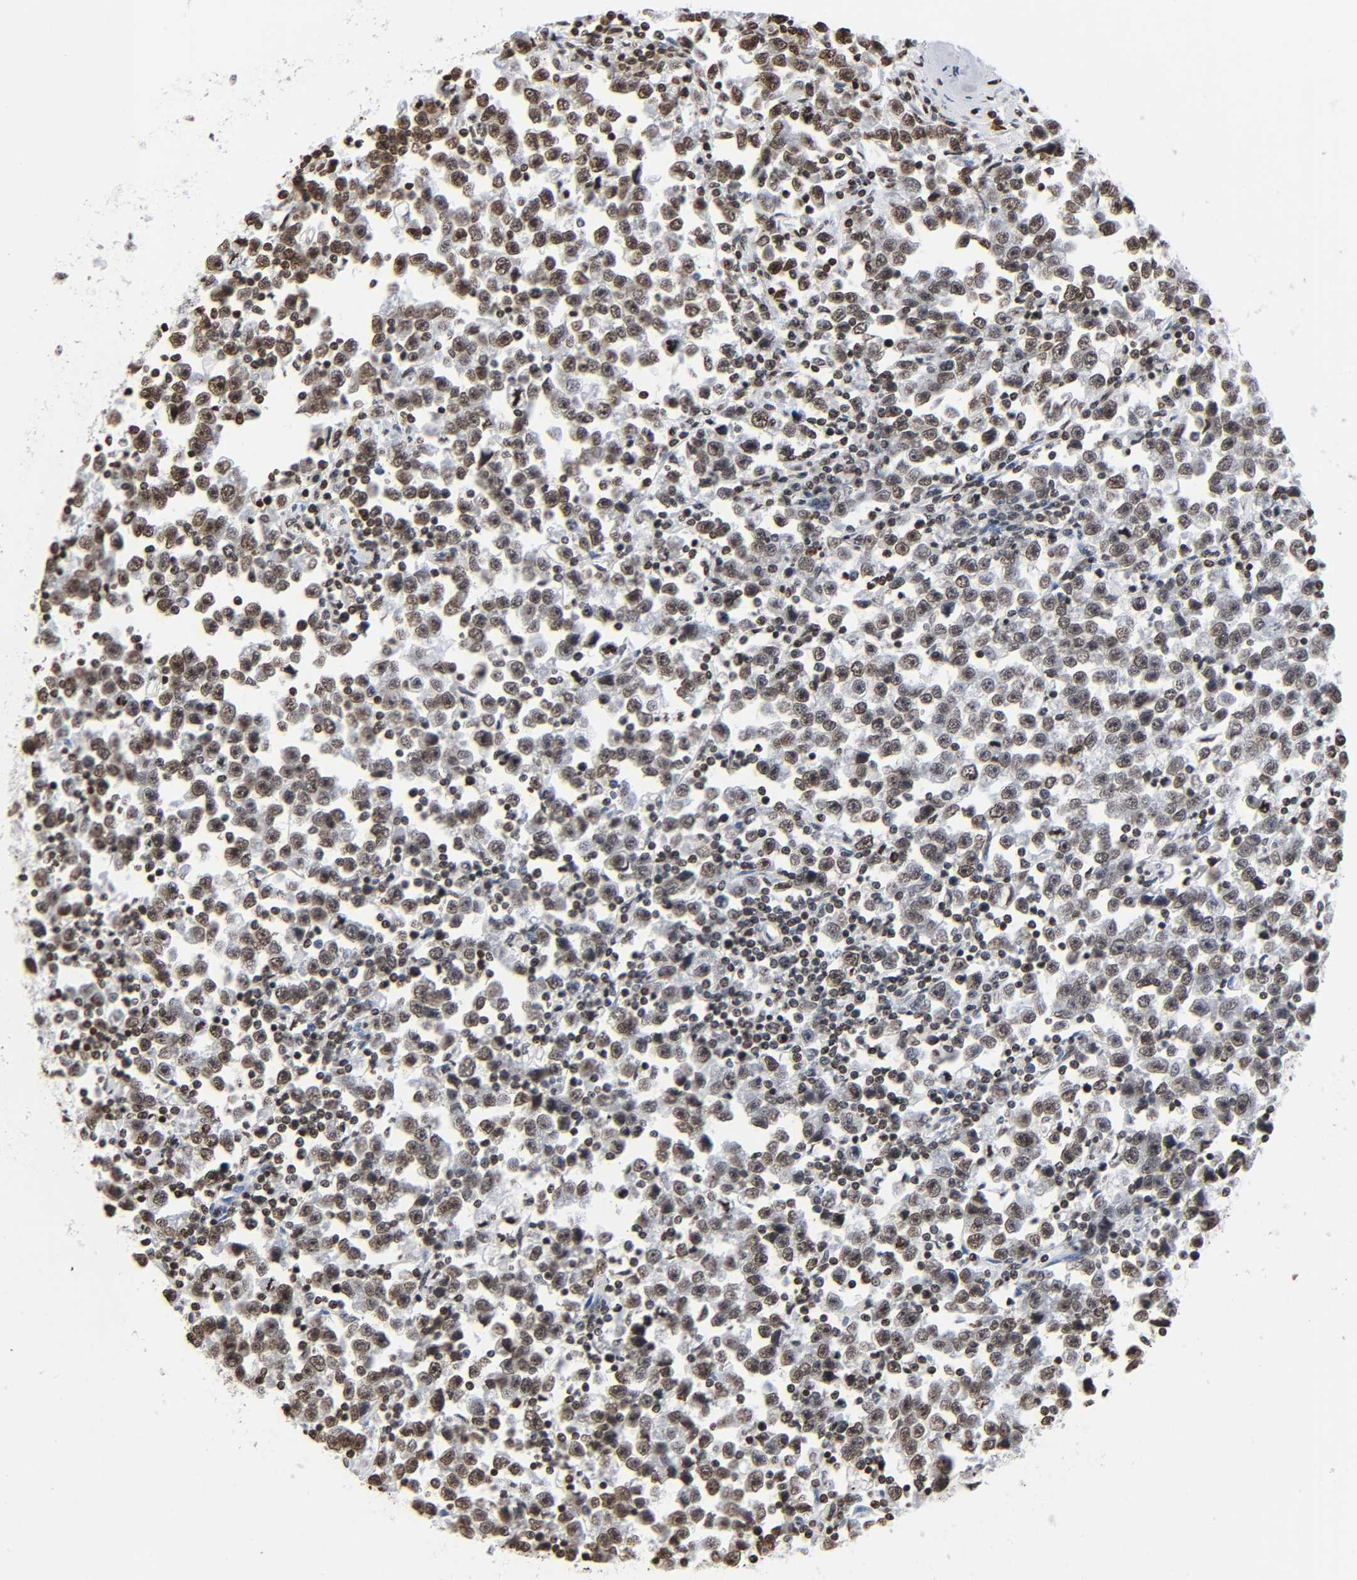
{"staining": {"intensity": "moderate", "quantity": ">75%", "location": "nuclear"}, "tissue": "testis cancer", "cell_type": "Tumor cells", "image_type": "cancer", "snomed": [{"axis": "morphology", "description": "Seminoma, NOS"}, {"axis": "topography", "description": "Testis"}], "caption": "Immunohistochemical staining of human testis seminoma shows medium levels of moderate nuclear staining in approximately >75% of tumor cells. The staining is performed using DAB brown chromogen to label protein expression. The nuclei are counter-stained blue using hematoxylin.", "gene": "HOXA6", "patient": {"sex": "male", "age": 43}}